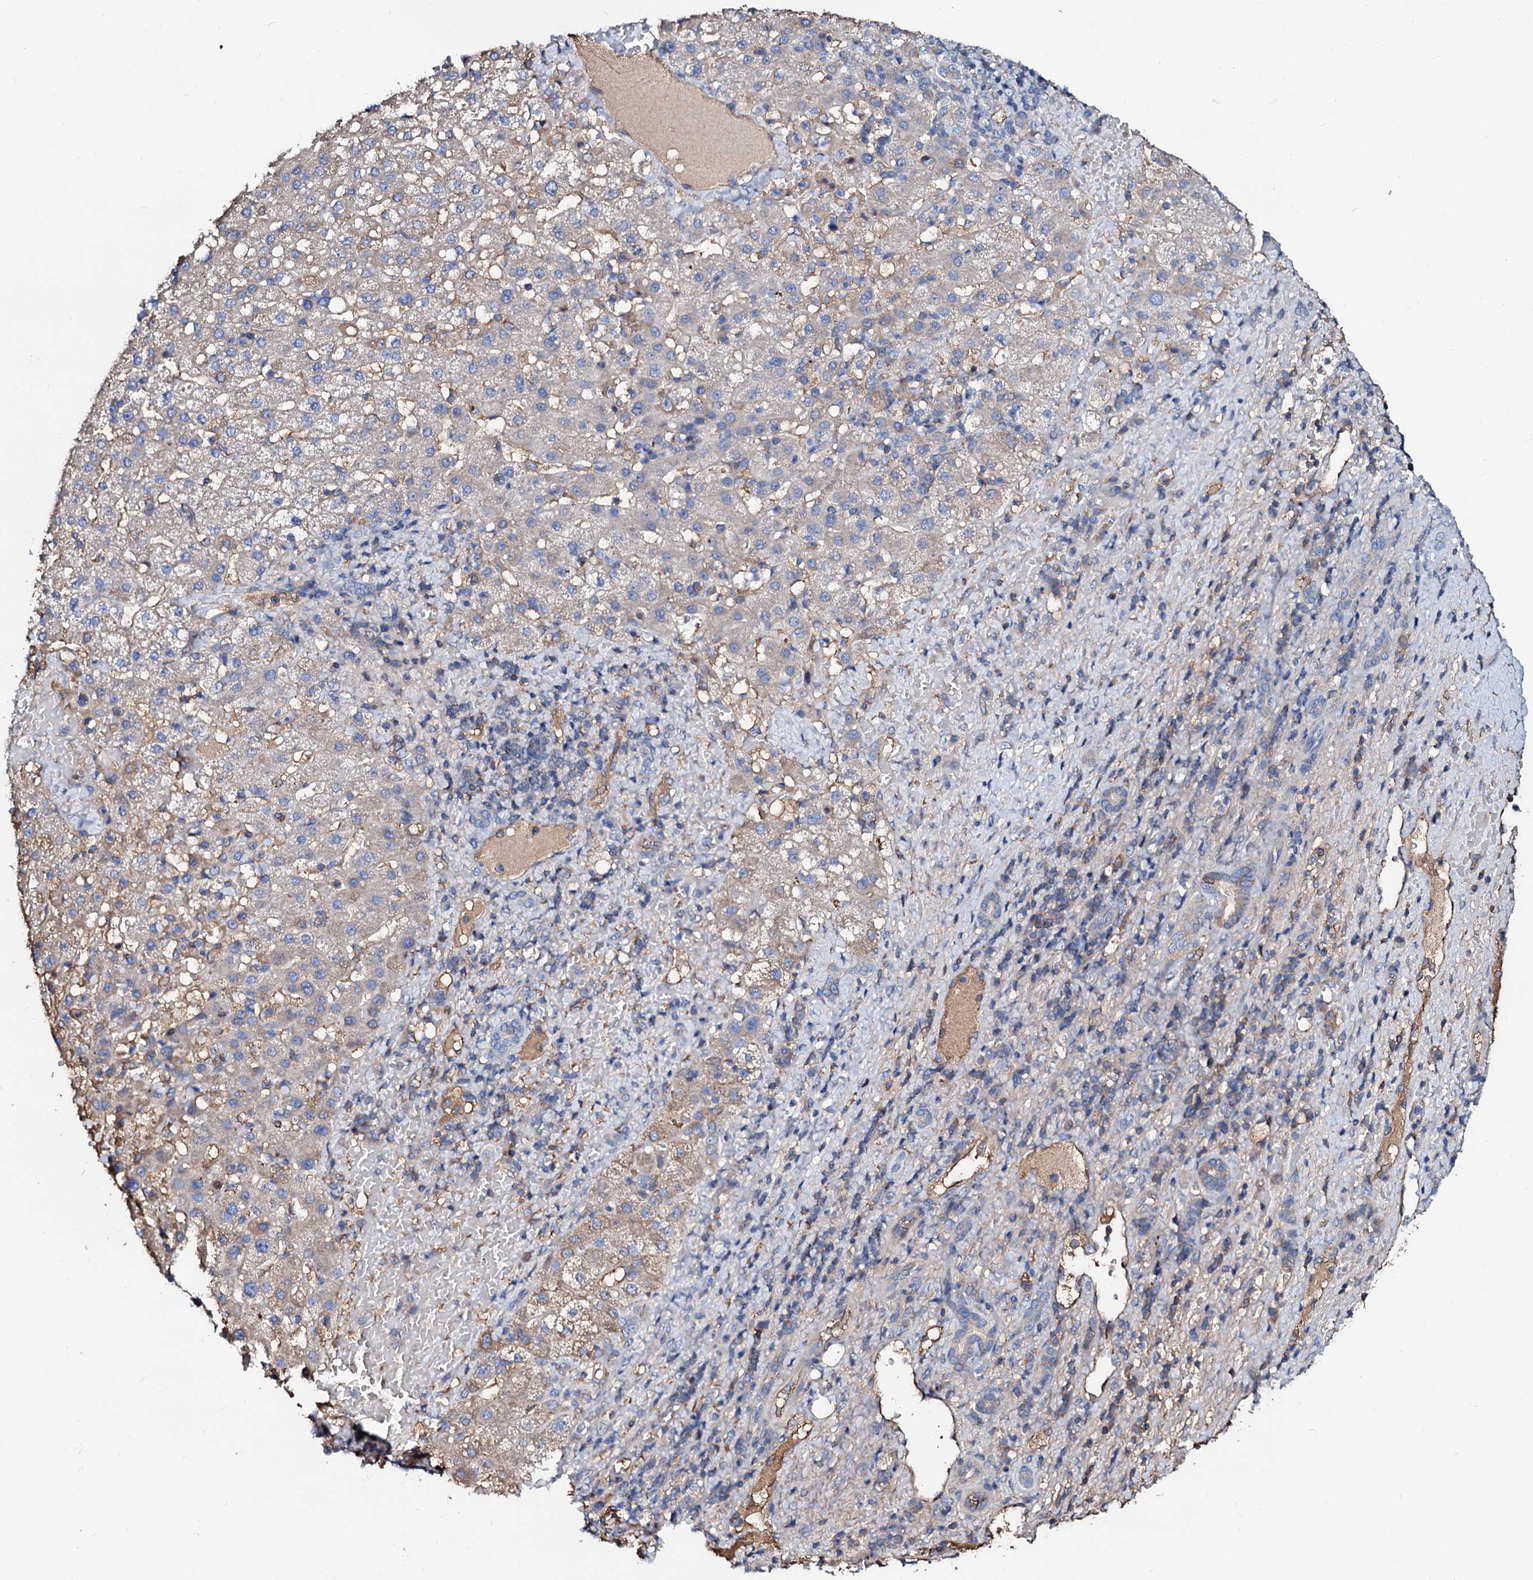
{"staining": {"intensity": "negative", "quantity": "none", "location": "none"}, "tissue": "liver cancer", "cell_type": "Tumor cells", "image_type": "cancer", "snomed": [{"axis": "morphology", "description": "Normal tissue, NOS"}, {"axis": "morphology", "description": "Carcinoma, Hepatocellular, NOS"}, {"axis": "topography", "description": "Liver"}], "caption": "This photomicrograph is of hepatocellular carcinoma (liver) stained with IHC to label a protein in brown with the nuclei are counter-stained blue. There is no expression in tumor cells.", "gene": "CSKMT", "patient": {"sex": "male", "age": 57}}